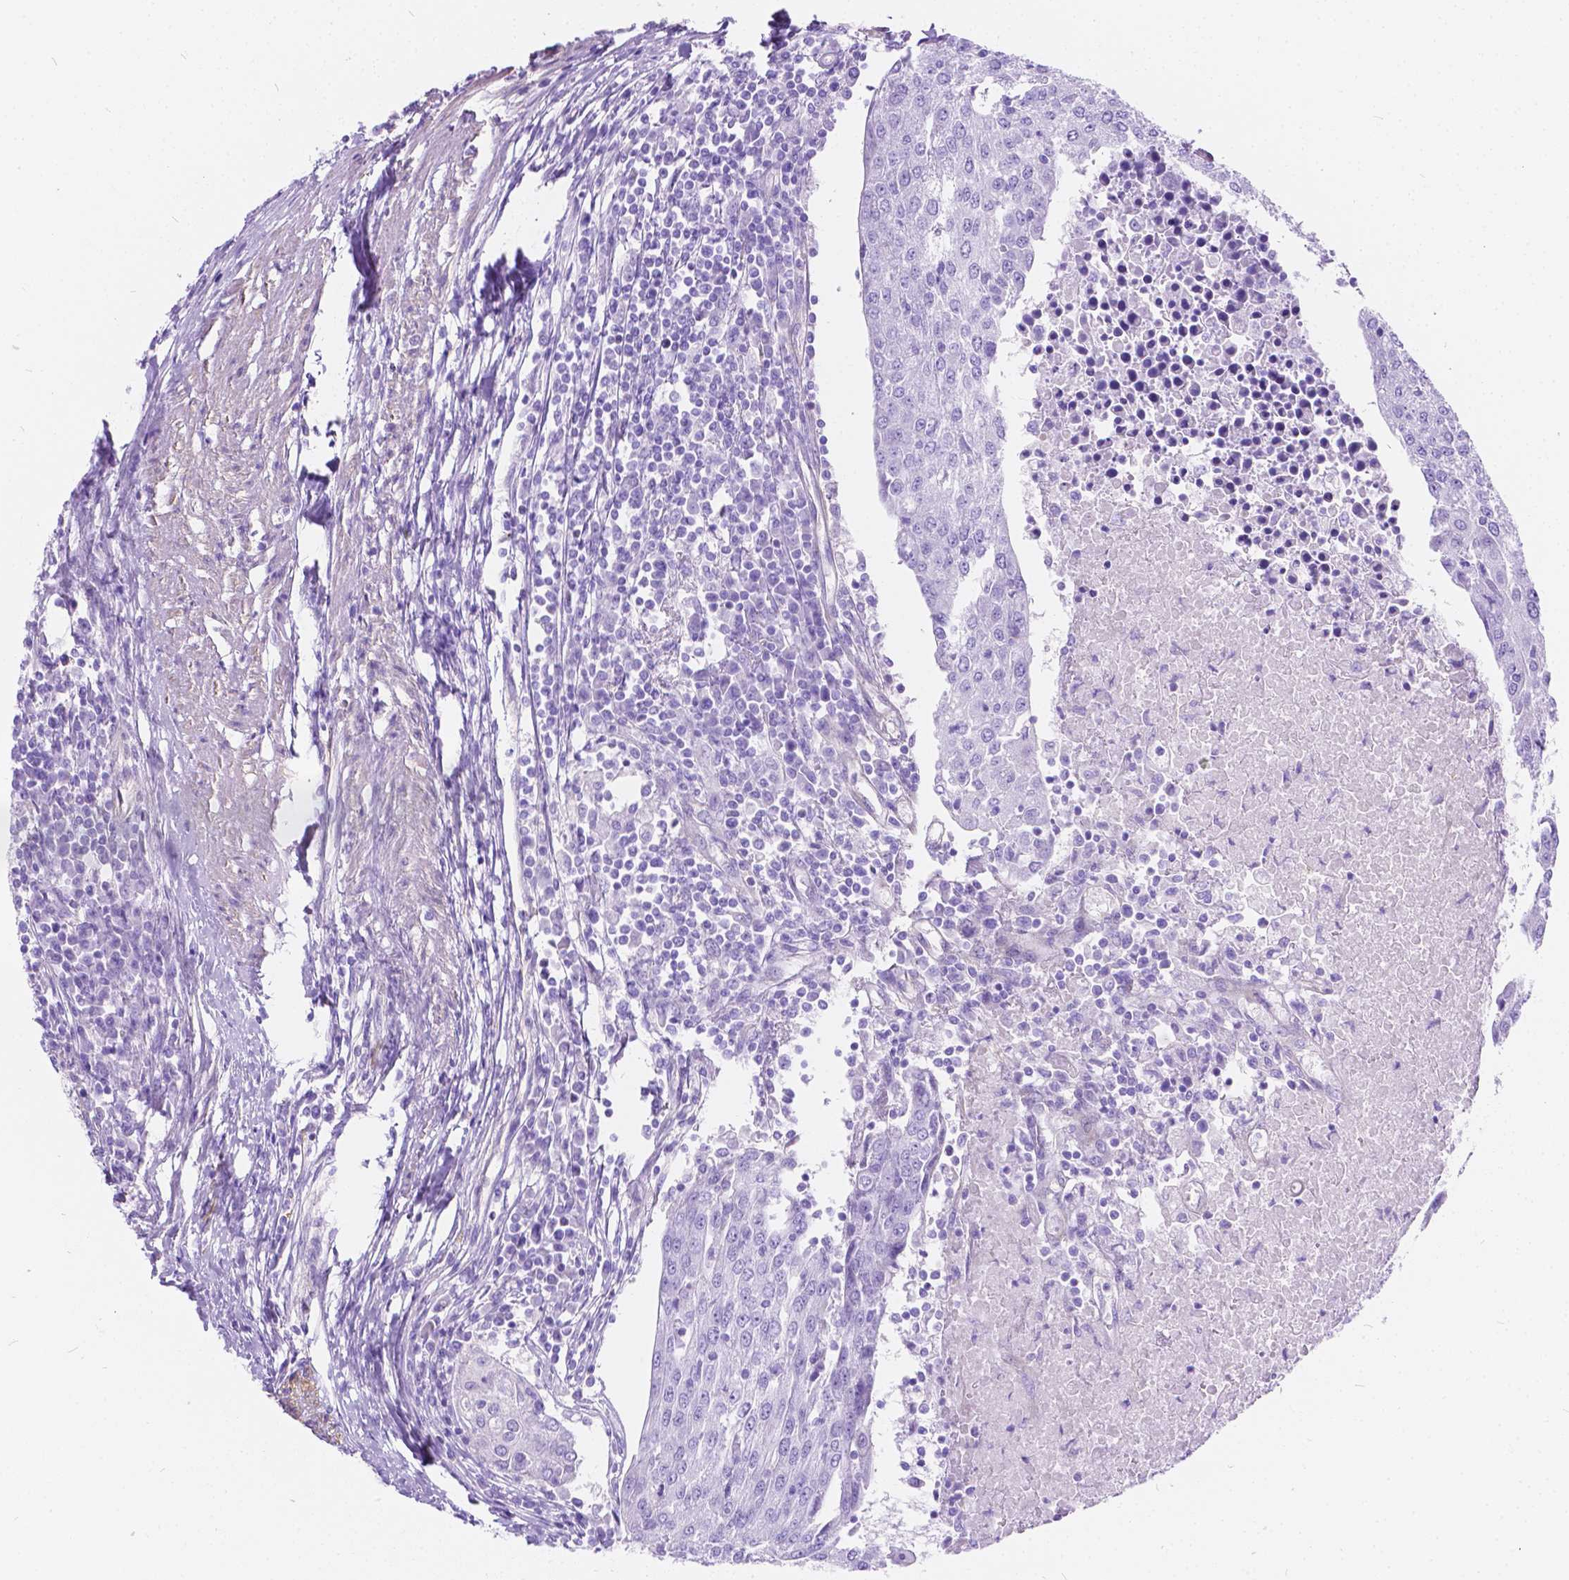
{"staining": {"intensity": "negative", "quantity": "none", "location": "none"}, "tissue": "urothelial cancer", "cell_type": "Tumor cells", "image_type": "cancer", "snomed": [{"axis": "morphology", "description": "Urothelial carcinoma, High grade"}, {"axis": "topography", "description": "Urinary bladder"}], "caption": "Human urothelial carcinoma (high-grade) stained for a protein using immunohistochemistry (IHC) demonstrates no expression in tumor cells.", "gene": "CHRM1", "patient": {"sex": "female", "age": 85}}